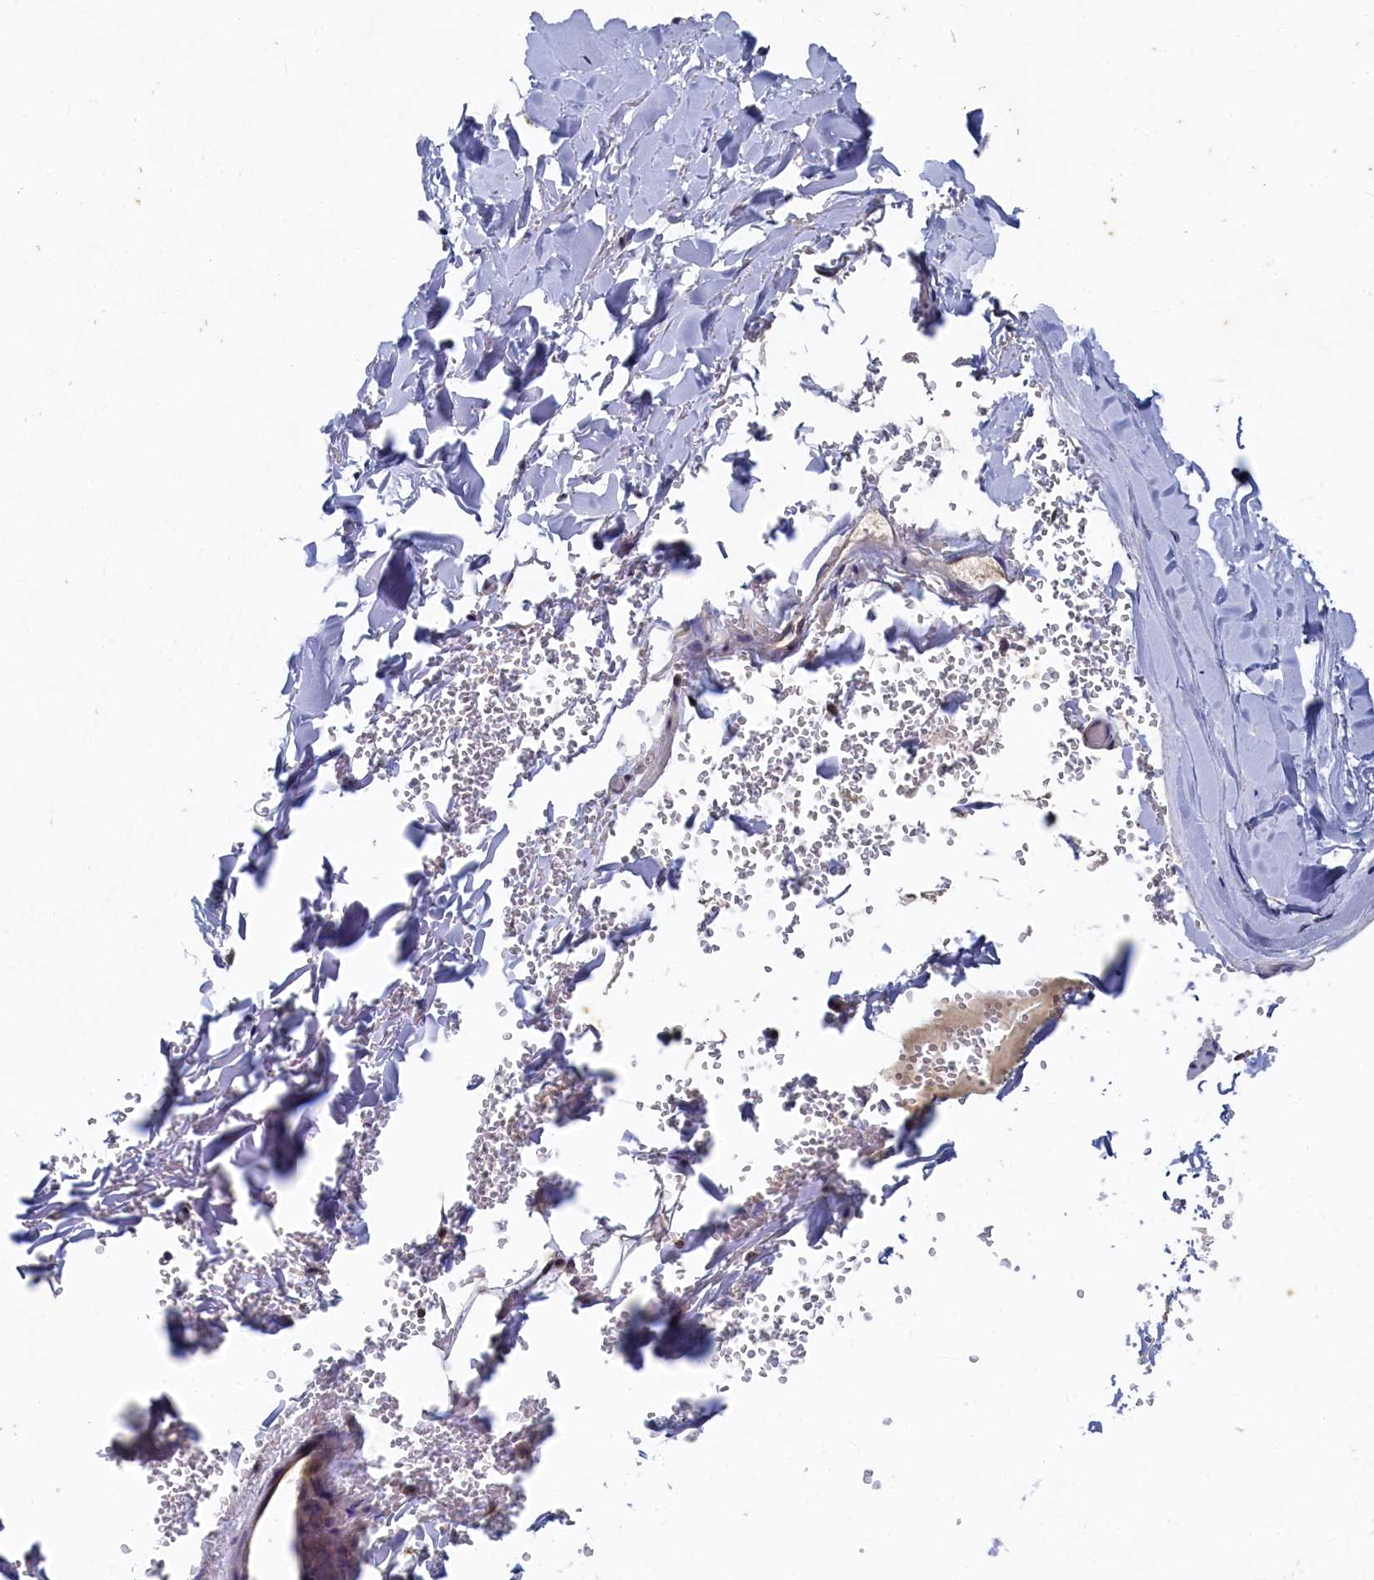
{"staining": {"intensity": "negative", "quantity": "none", "location": "none"}, "tissue": "adipose tissue", "cell_type": "Adipocytes", "image_type": "normal", "snomed": [{"axis": "morphology", "description": "Normal tissue, NOS"}, {"axis": "topography", "description": "Cartilage tissue"}], "caption": "A photomicrograph of human adipose tissue is negative for staining in adipocytes. The staining was performed using DAB to visualize the protein expression in brown, while the nuclei were stained in blue with hematoxylin (Magnification: 20x).", "gene": "ANKEF1", "patient": {"sex": "female", "age": 63}}